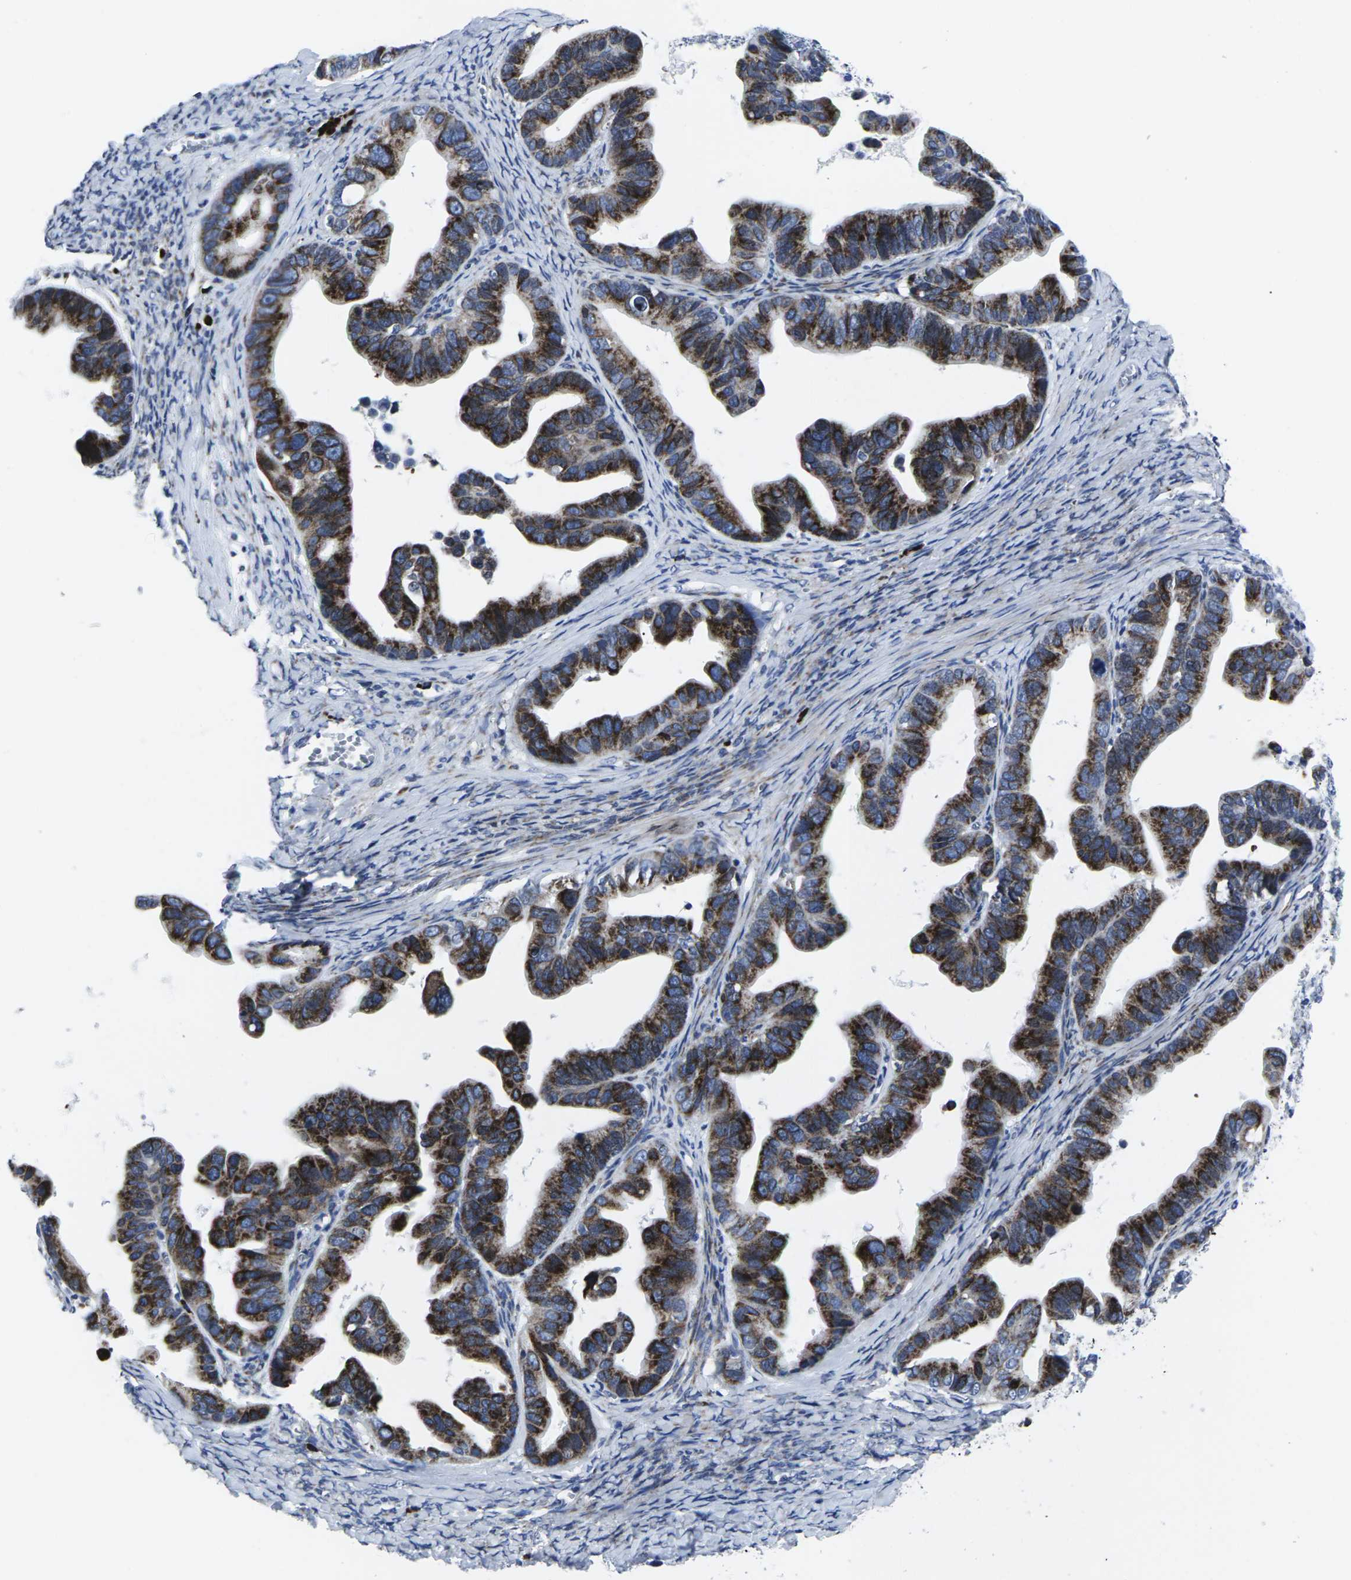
{"staining": {"intensity": "strong", "quantity": ">75%", "location": "cytoplasmic/membranous"}, "tissue": "ovarian cancer", "cell_type": "Tumor cells", "image_type": "cancer", "snomed": [{"axis": "morphology", "description": "Cystadenocarcinoma, serous, NOS"}, {"axis": "topography", "description": "Ovary"}], "caption": "An image of human ovarian cancer (serous cystadenocarcinoma) stained for a protein exhibits strong cytoplasmic/membranous brown staining in tumor cells.", "gene": "RPN1", "patient": {"sex": "female", "age": 56}}